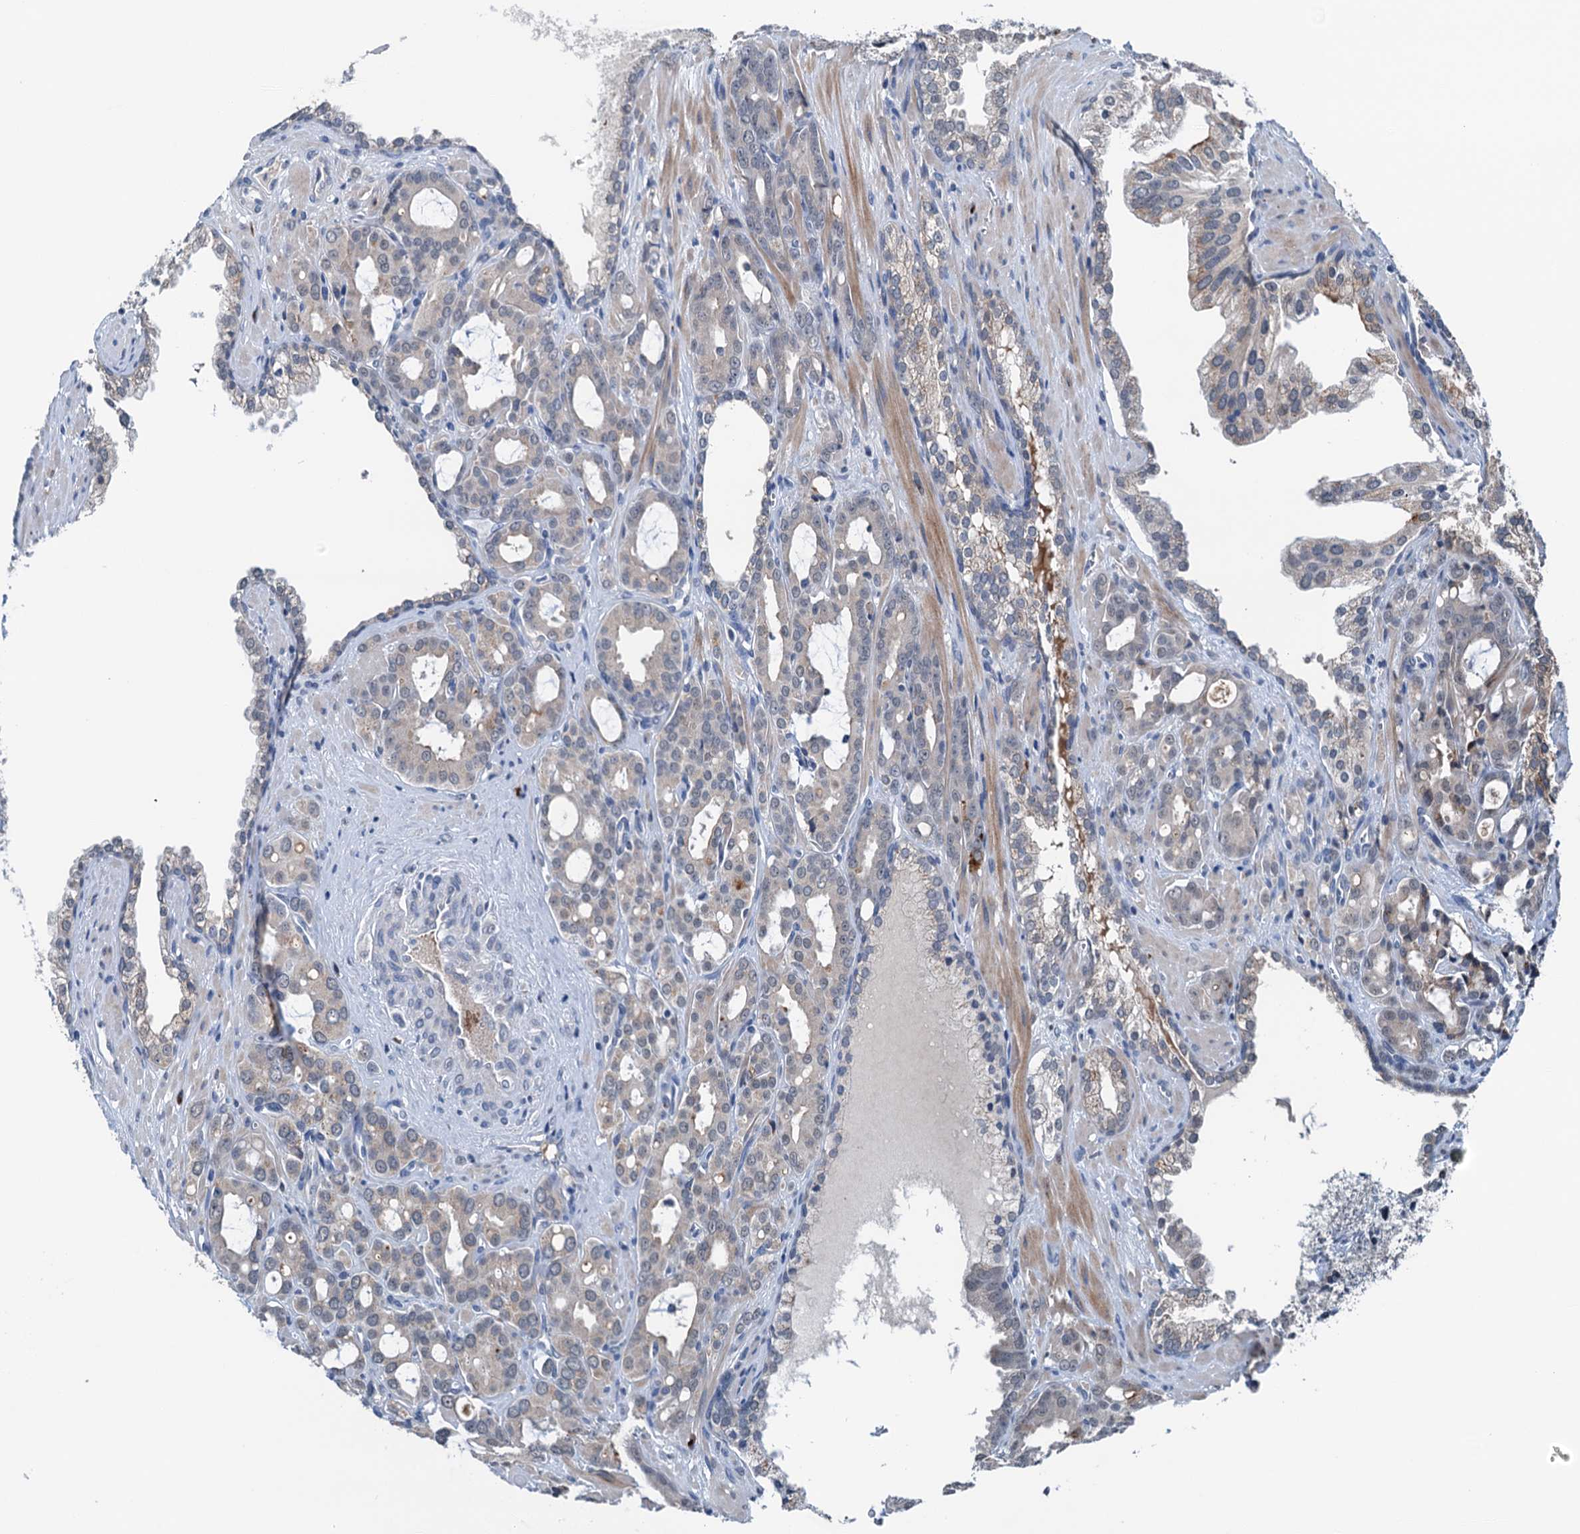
{"staining": {"intensity": "weak", "quantity": "<25%", "location": "cytoplasmic/membranous"}, "tissue": "prostate cancer", "cell_type": "Tumor cells", "image_type": "cancer", "snomed": [{"axis": "morphology", "description": "Adenocarcinoma, High grade"}, {"axis": "topography", "description": "Prostate"}], "caption": "This is an immunohistochemistry histopathology image of human prostate adenocarcinoma (high-grade). There is no positivity in tumor cells.", "gene": "SHLD1", "patient": {"sex": "male", "age": 72}}